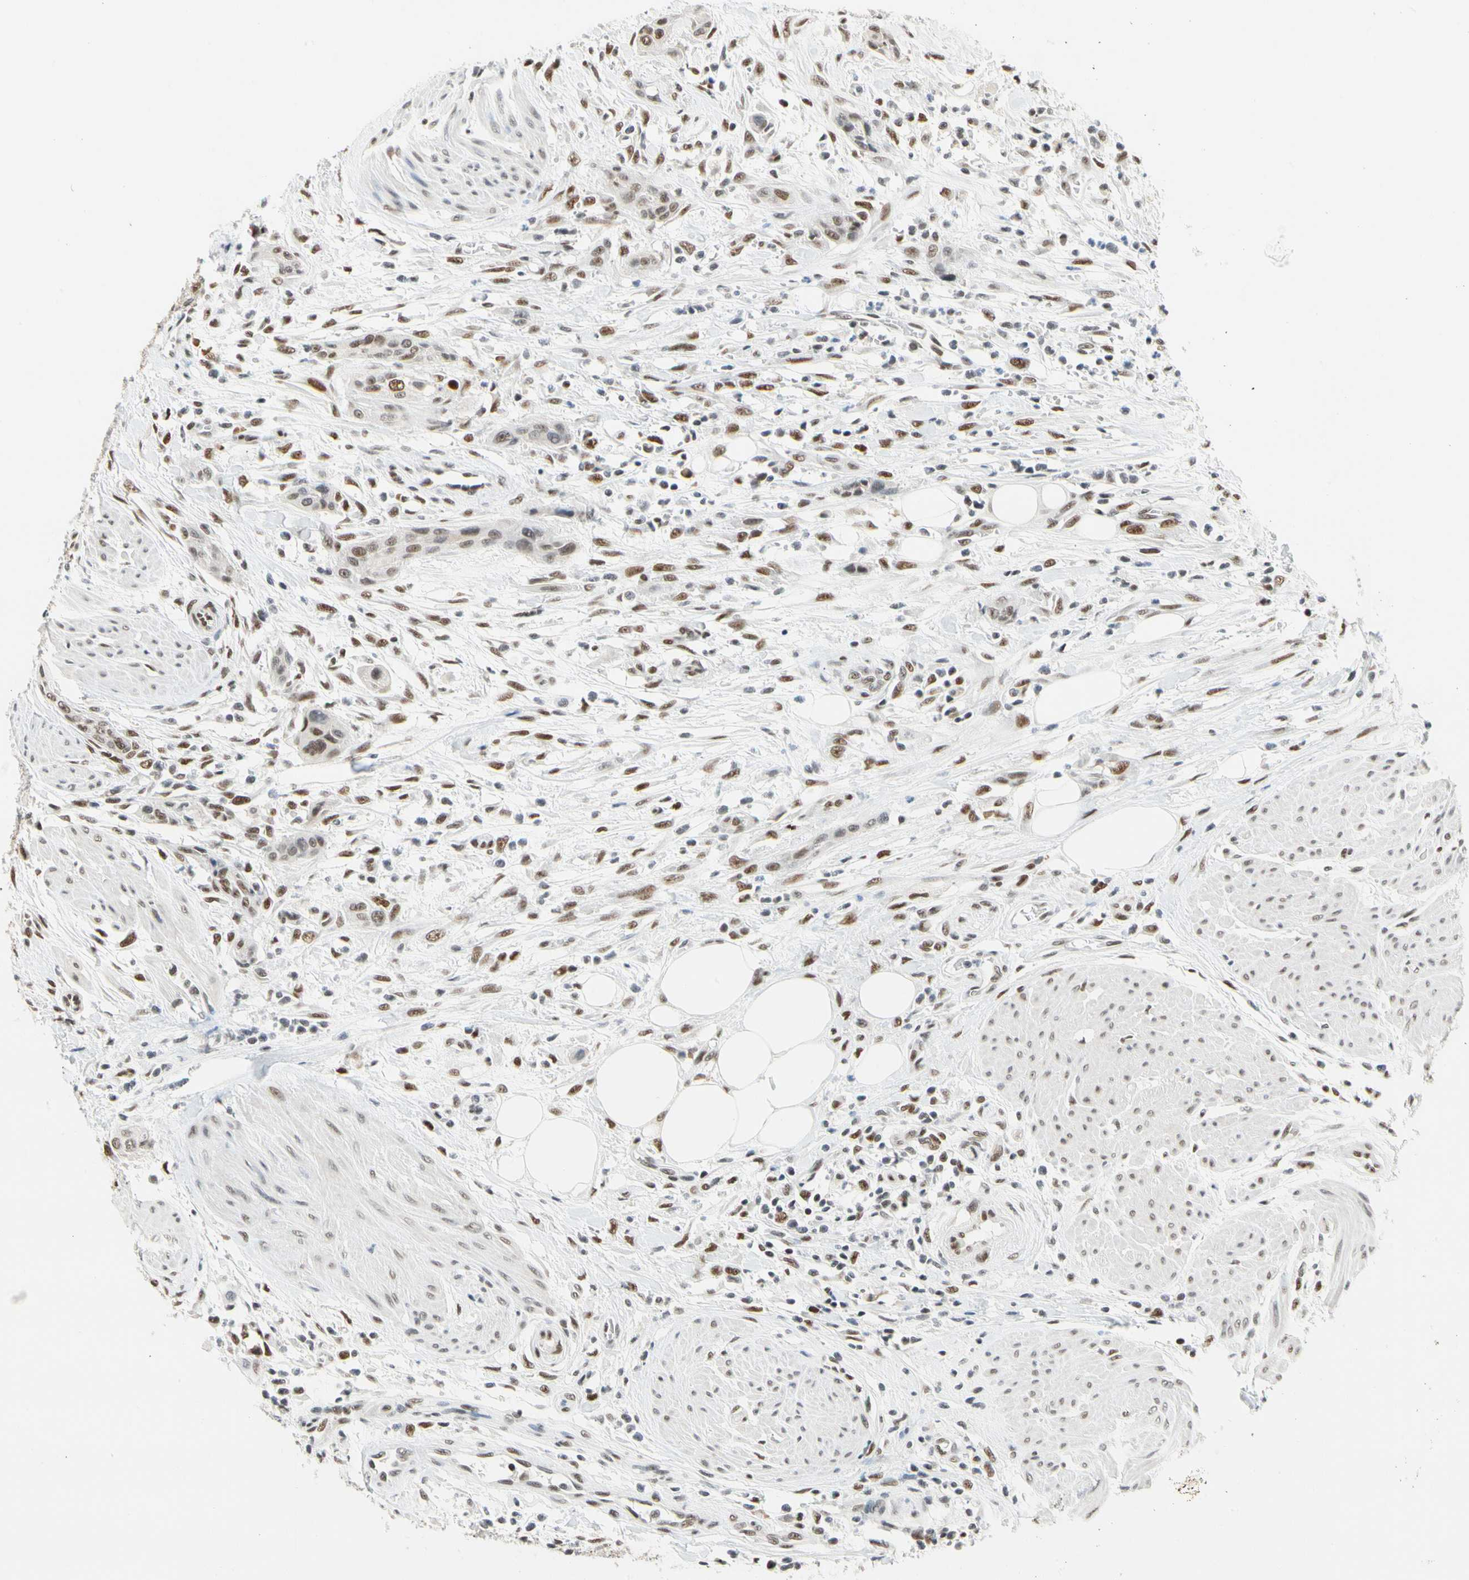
{"staining": {"intensity": "moderate", "quantity": ">75%", "location": "nuclear"}, "tissue": "urothelial cancer", "cell_type": "Tumor cells", "image_type": "cancer", "snomed": [{"axis": "morphology", "description": "Urothelial carcinoma, High grade"}, {"axis": "topography", "description": "Urinary bladder"}], "caption": "Protein staining reveals moderate nuclear positivity in about >75% of tumor cells in urothelial cancer.", "gene": "ZSCAN16", "patient": {"sex": "male", "age": 35}}